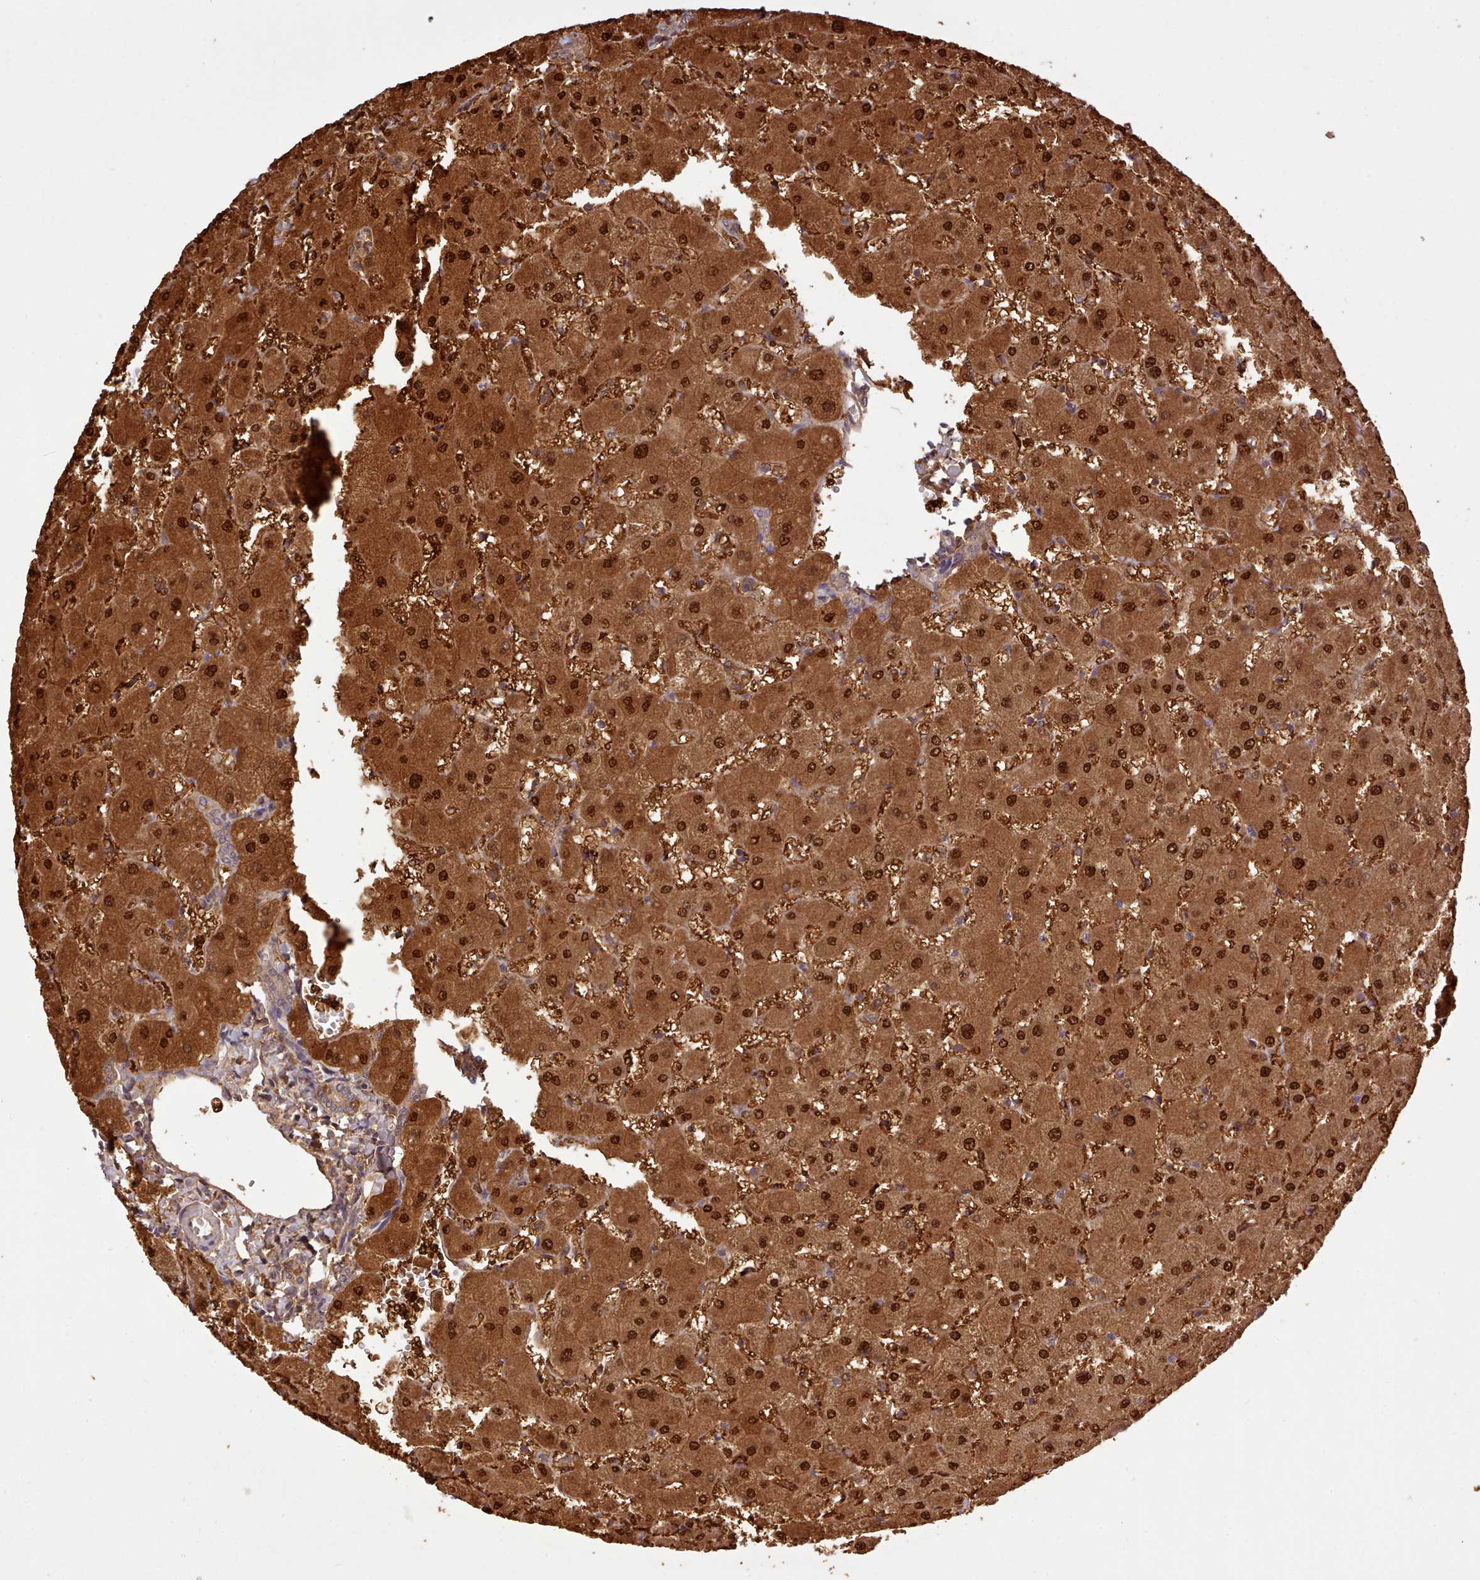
{"staining": {"intensity": "moderate", "quantity": ">75%", "location": "cytoplasmic/membranous"}, "tissue": "liver", "cell_type": "Cholangiocytes", "image_type": "normal", "snomed": [{"axis": "morphology", "description": "Normal tissue, NOS"}, {"axis": "topography", "description": "Liver"}], "caption": "Immunohistochemical staining of benign liver displays moderate cytoplasmic/membranous protein staining in approximately >75% of cholangiocytes.", "gene": "ARL17A", "patient": {"sex": "female", "age": 63}}